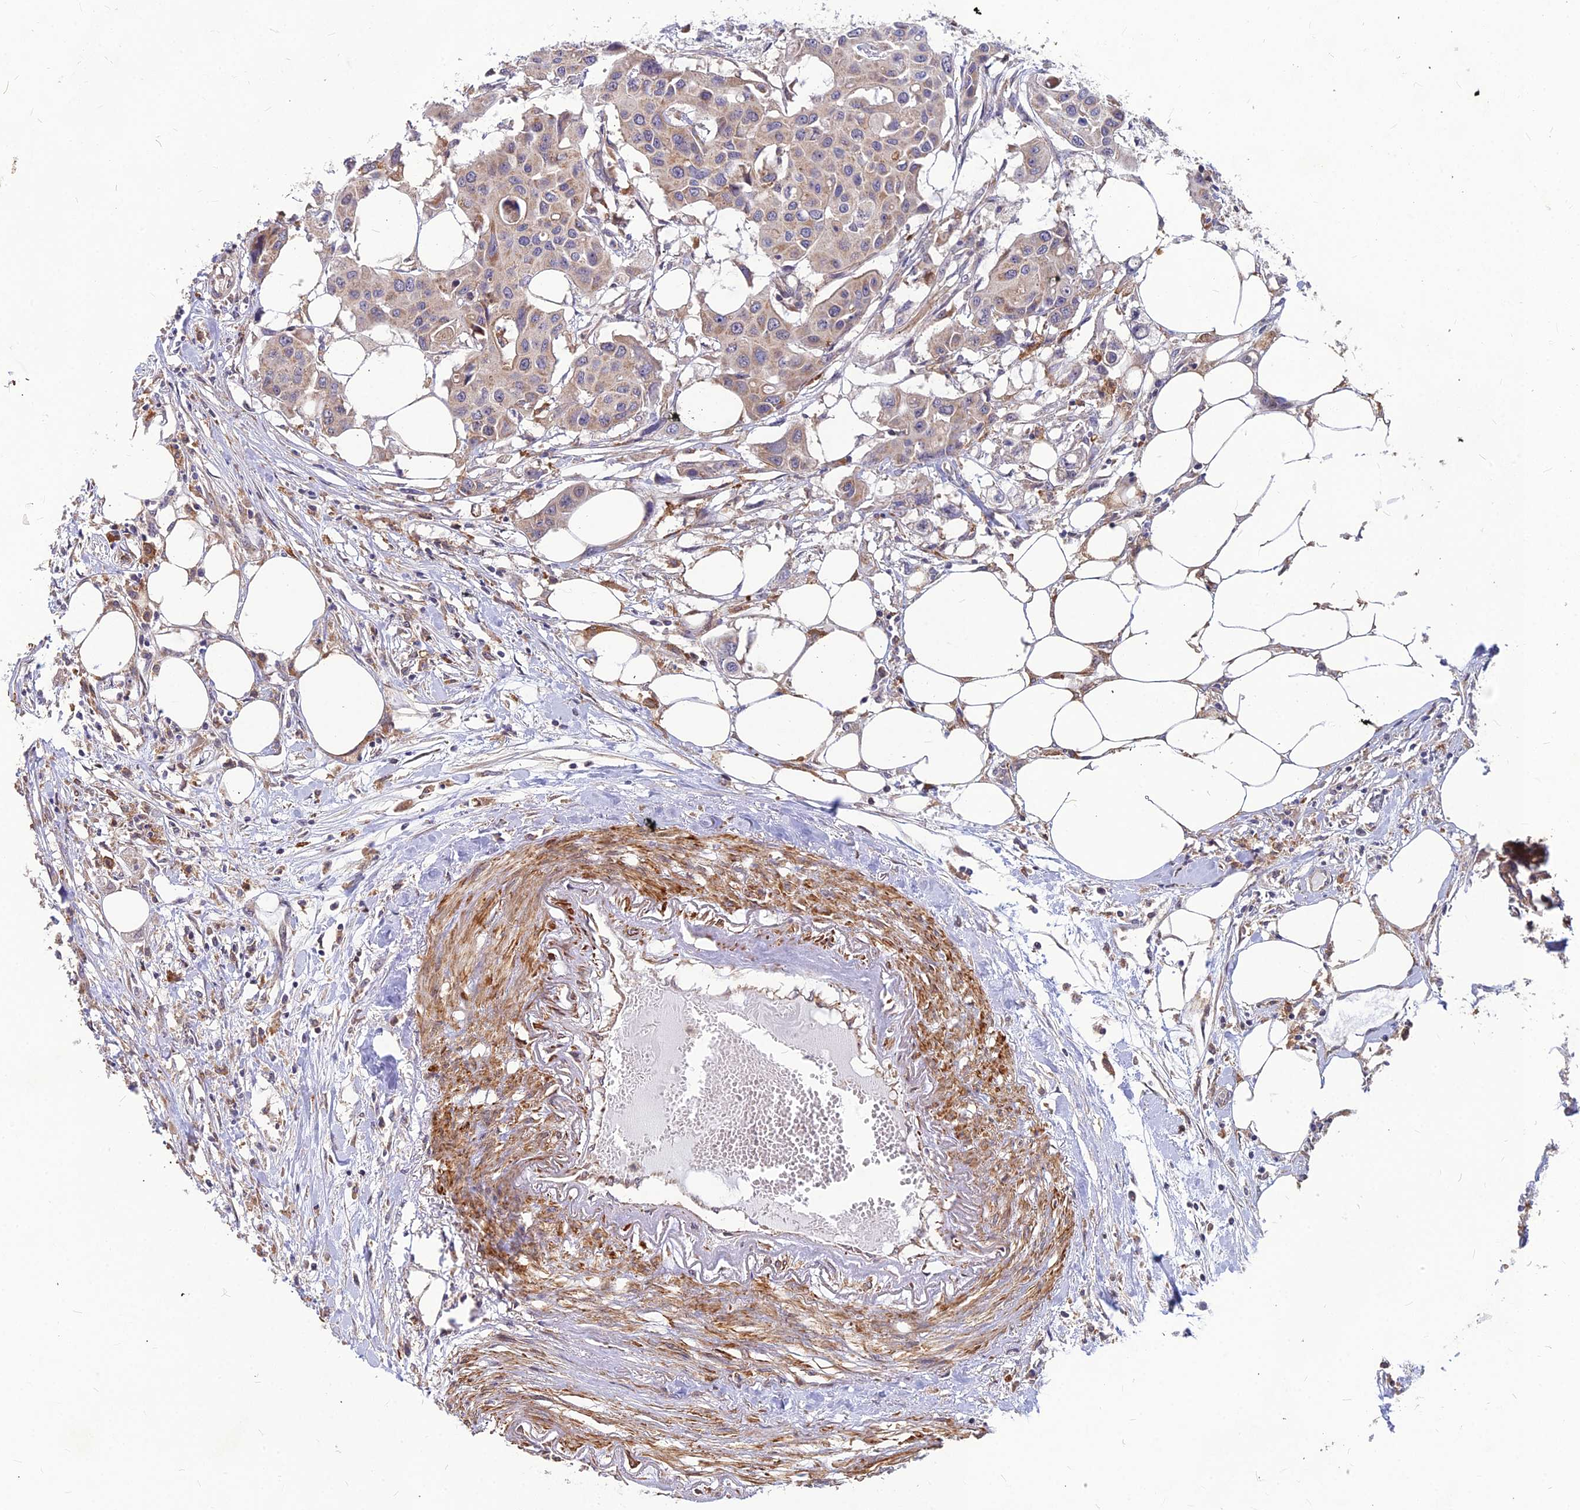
{"staining": {"intensity": "weak", "quantity": ">75%", "location": "cytoplasmic/membranous"}, "tissue": "colorectal cancer", "cell_type": "Tumor cells", "image_type": "cancer", "snomed": [{"axis": "morphology", "description": "Adenocarcinoma, NOS"}, {"axis": "topography", "description": "Colon"}], "caption": "IHC of human colorectal cancer (adenocarcinoma) demonstrates low levels of weak cytoplasmic/membranous staining in approximately >75% of tumor cells.", "gene": "LEKR1", "patient": {"sex": "male", "age": 77}}